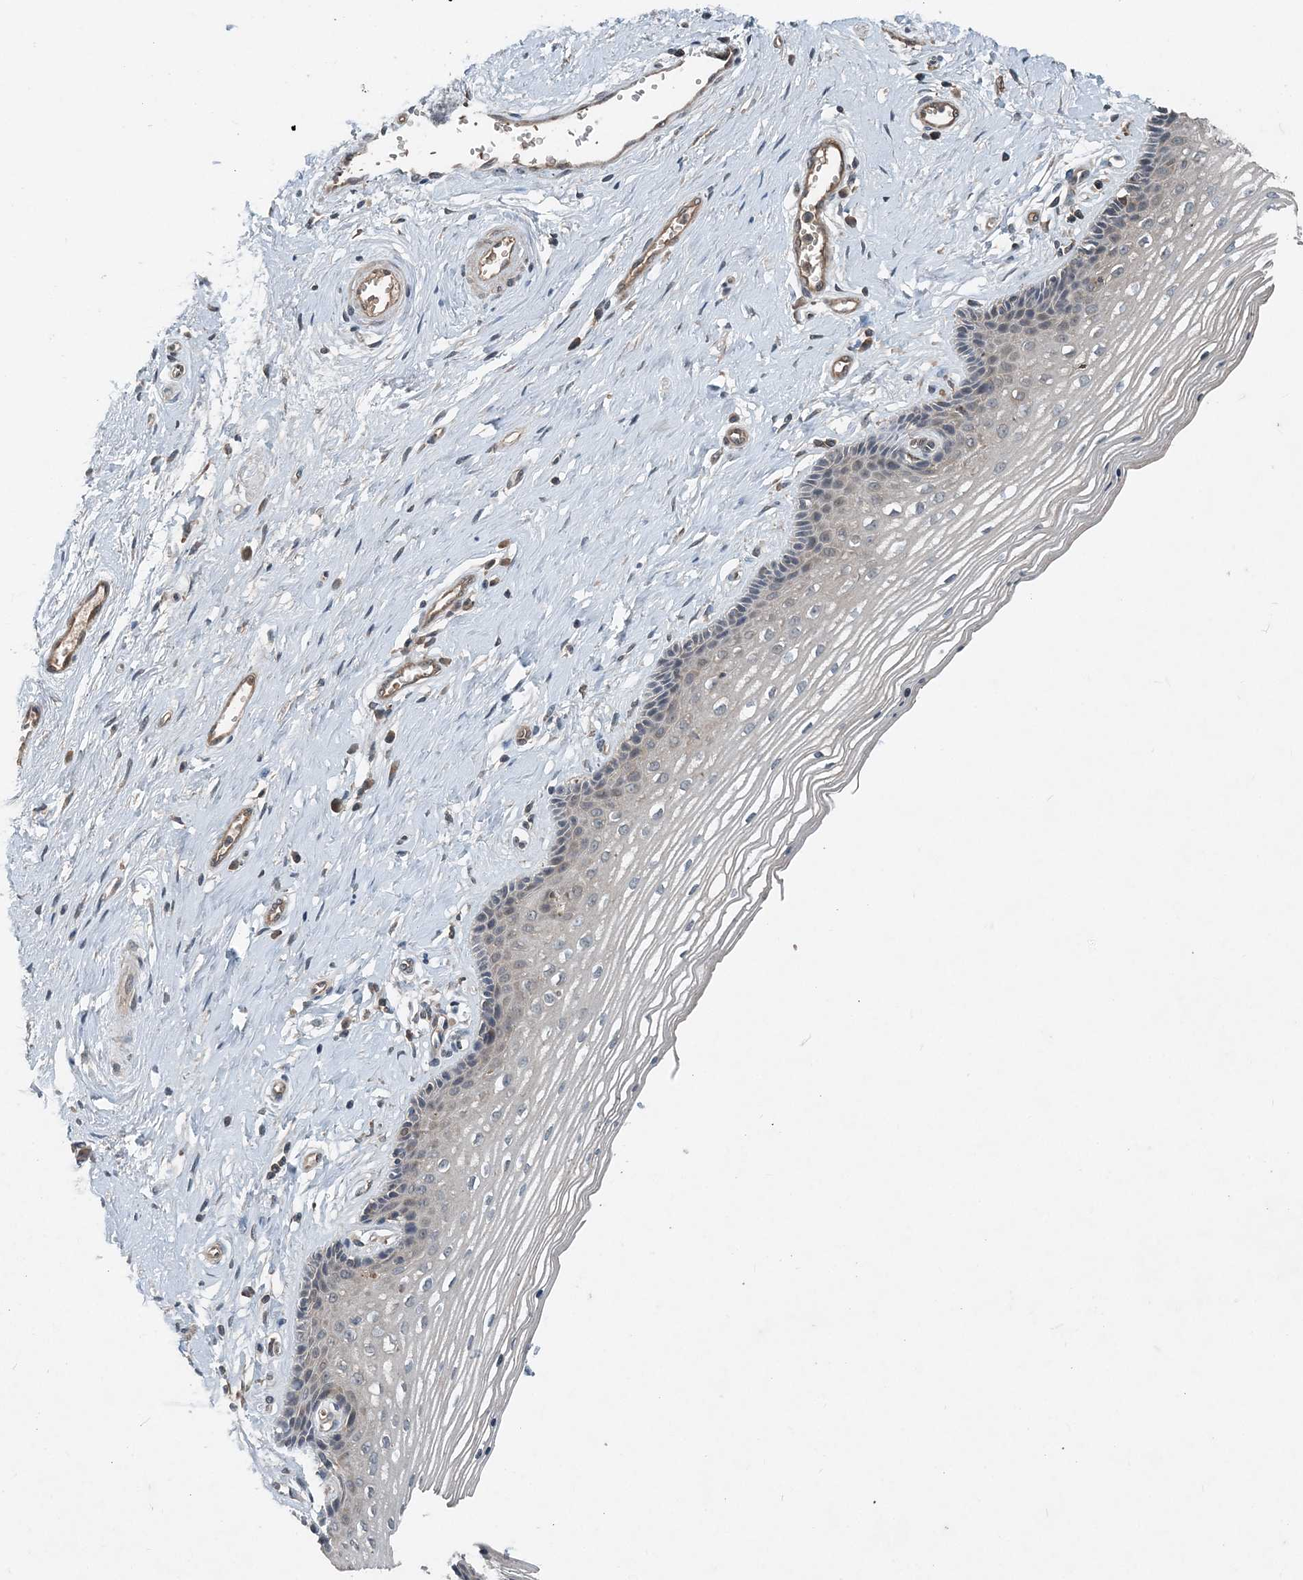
{"staining": {"intensity": "weak", "quantity": "25%-75%", "location": "cytoplasmic/membranous"}, "tissue": "vagina", "cell_type": "Squamous epithelial cells", "image_type": "normal", "snomed": [{"axis": "morphology", "description": "Normal tissue, NOS"}, {"axis": "topography", "description": "Vagina"}], "caption": "IHC of benign vagina shows low levels of weak cytoplasmic/membranous staining in about 25%-75% of squamous epithelial cells. (IHC, brightfield microscopy, high magnification).", "gene": "SMPD3", "patient": {"sex": "female", "age": 46}}